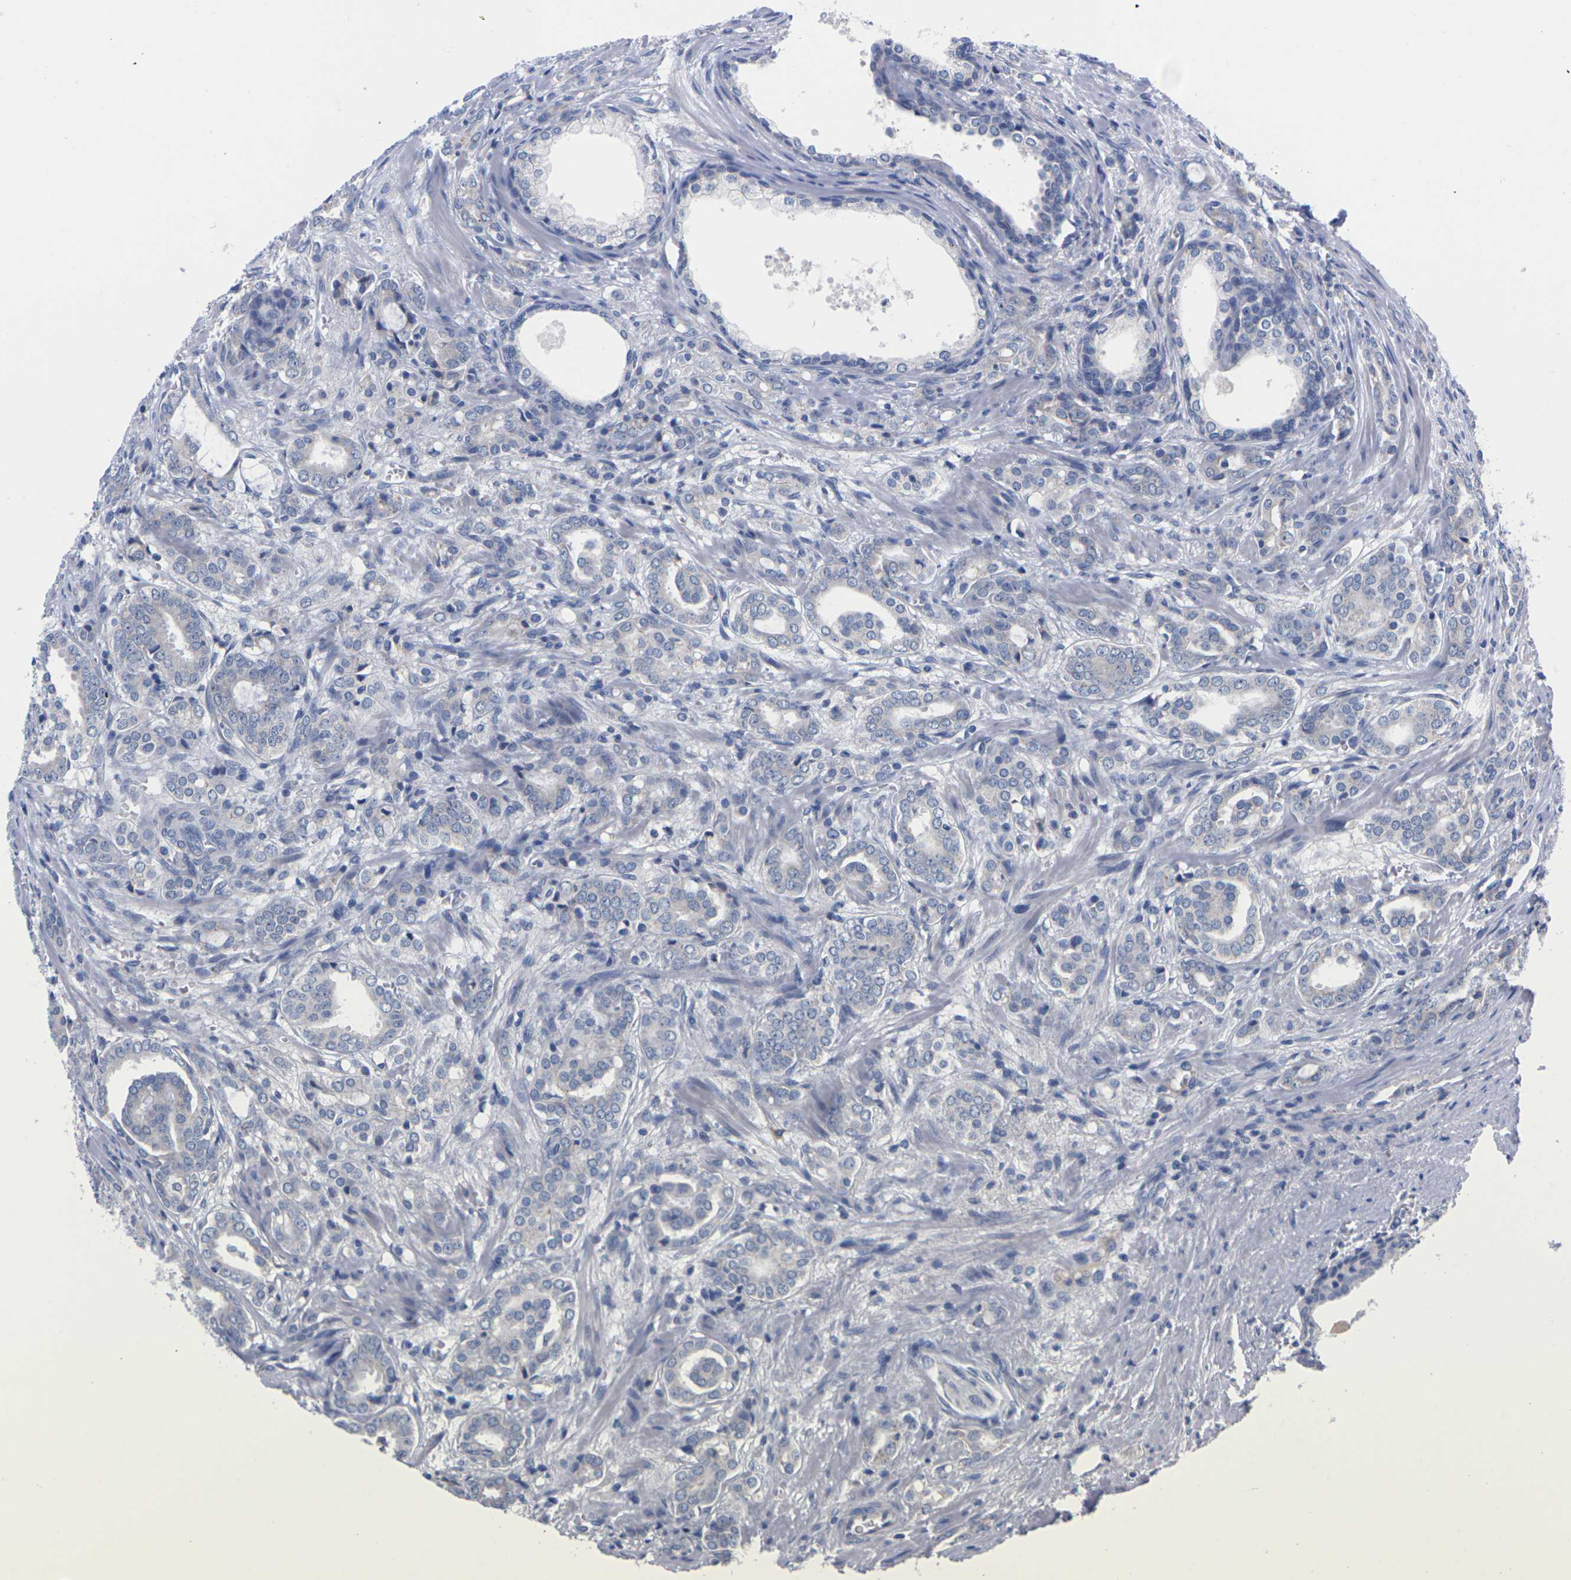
{"staining": {"intensity": "negative", "quantity": "none", "location": "none"}, "tissue": "prostate cancer", "cell_type": "Tumor cells", "image_type": "cancer", "snomed": [{"axis": "morphology", "description": "Adenocarcinoma, High grade"}, {"axis": "topography", "description": "Prostate"}], "caption": "Immunohistochemistry photomicrograph of neoplastic tissue: prostate adenocarcinoma (high-grade) stained with DAB reveals no significant protein expression in tumor cells. (IHC, brightfield microscopy, high magnification).", "gene": "FAM210A", "patient": {"sex": "male", "age": 64}}